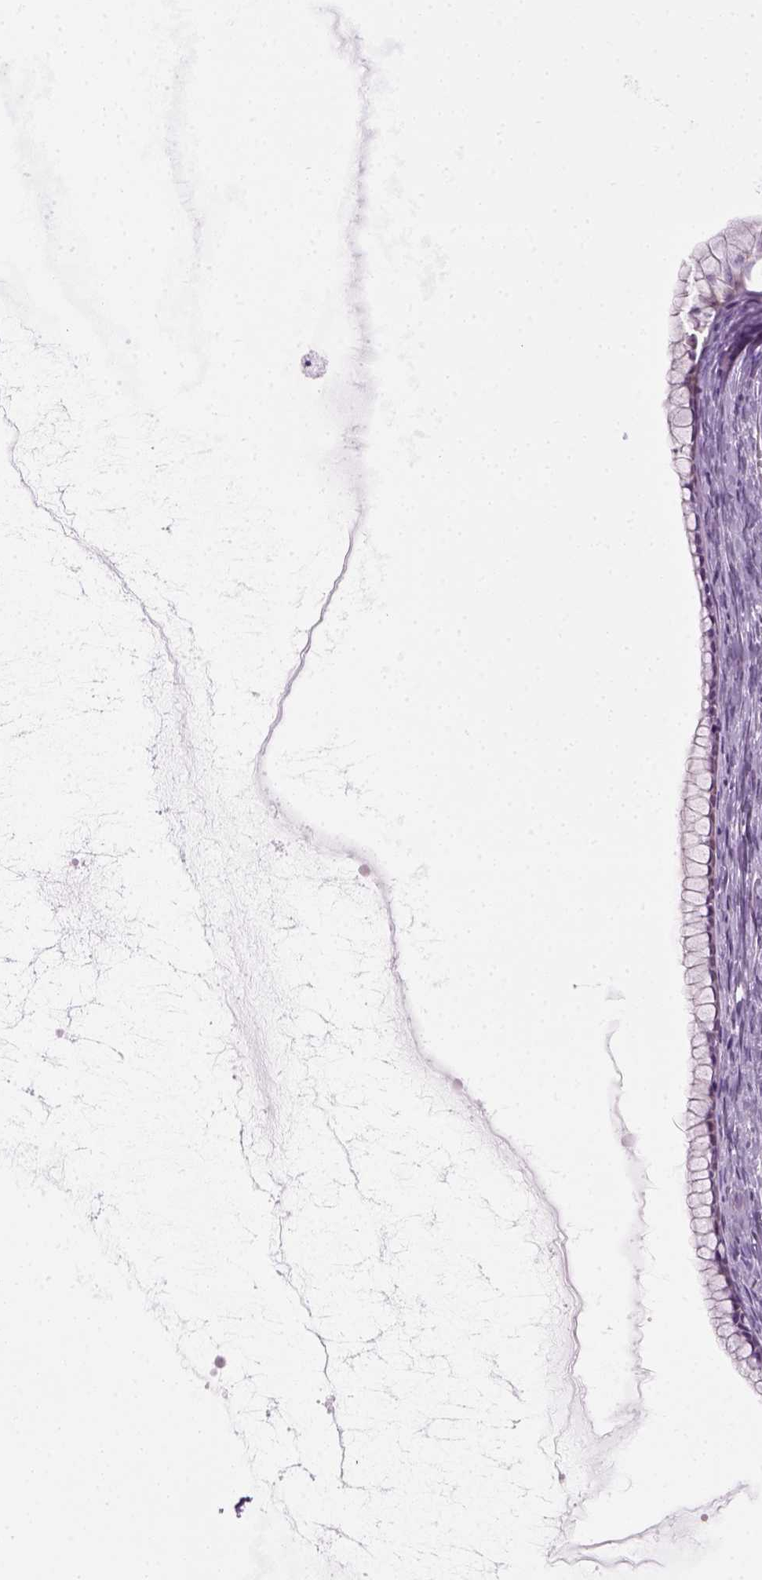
{"staining": {"intensity": "negative", "quantity": "none", "location": "none"}, "tissue": "ovarian cancer", "cell_type": "Tumor cells", "image_type": "cancer", "snomed": [{"axis": "morphology", "description": "Cystadenocarcinoma, mucinous, NOS"}, {"axis": "topography", "description": "Ovary"}], "caption": "Tumor cells show no significant staining in ovarian mucinous cystadenocarcinoma. (Stains: DAB IHC with hematoxylin counter stain, Microscopy: brightfield microscopy at high magnification).", "gene": "CIBAR2", "patient": {"sex": "female", "age": 41}}